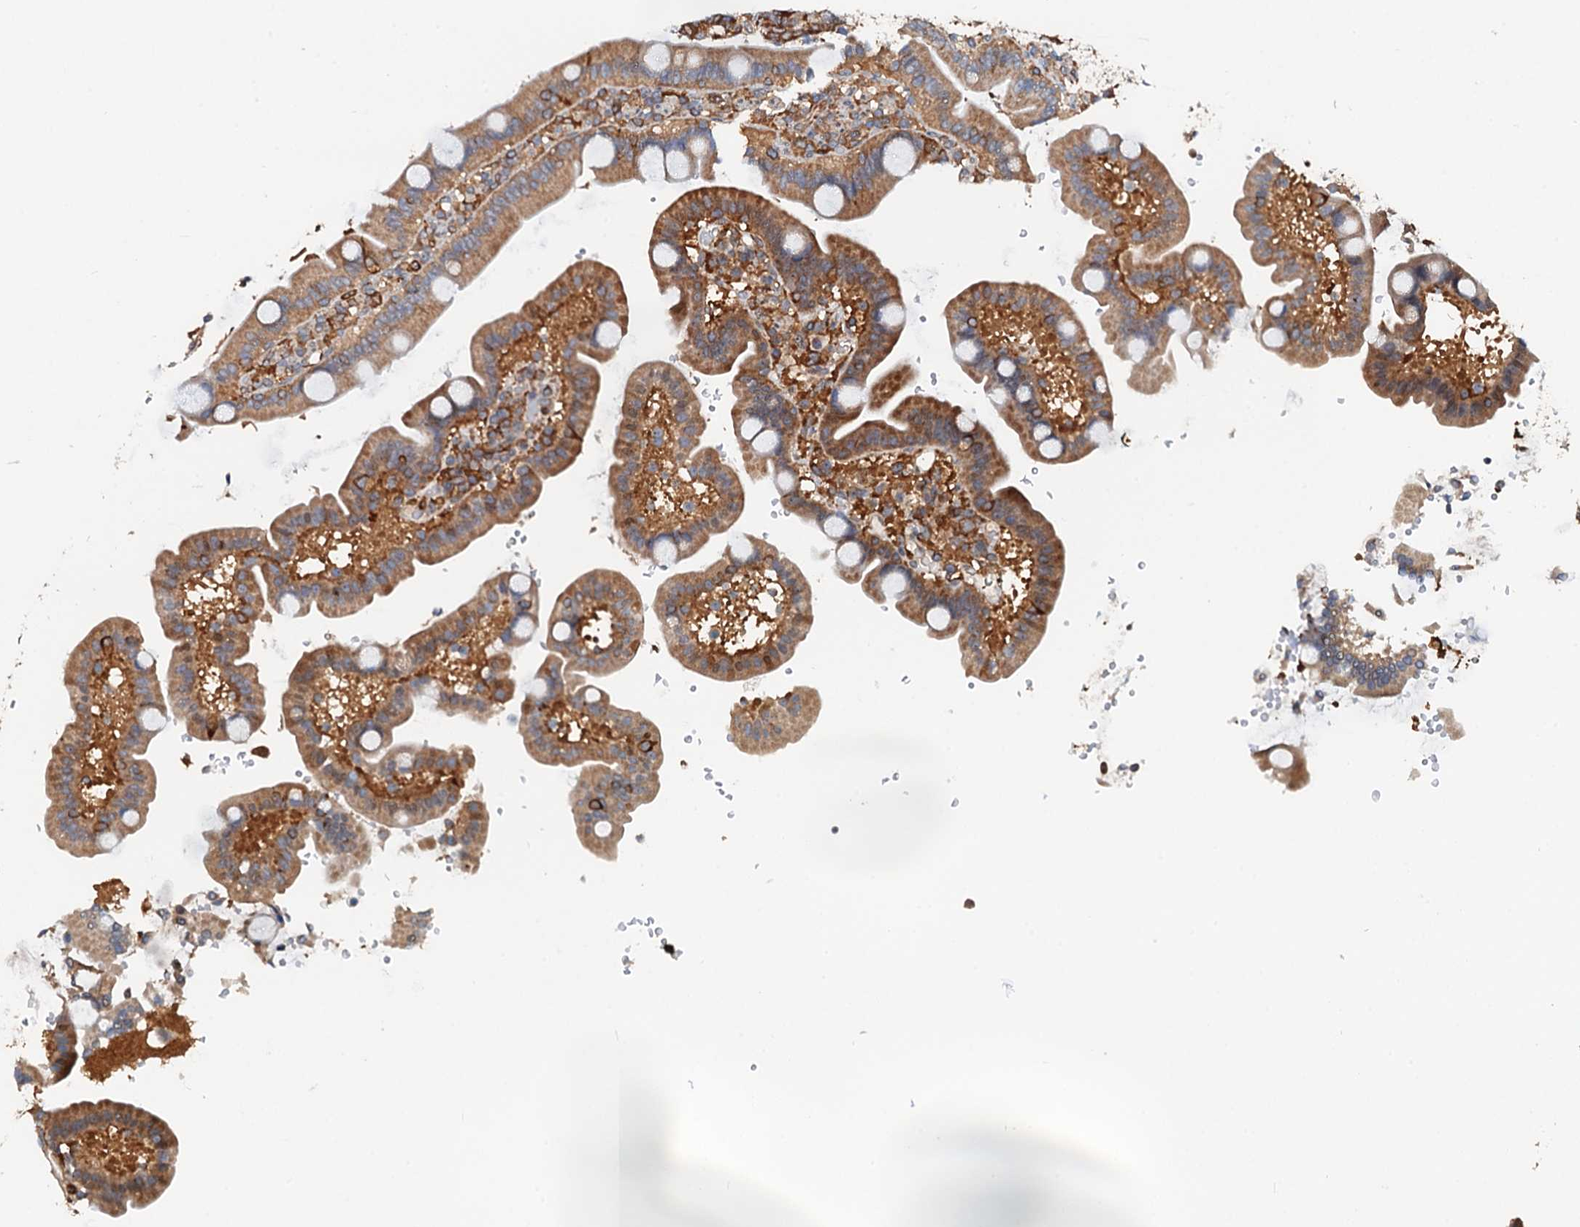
{"staining": {"intensity": "strong", "quantity": ">75%", "location": "cytoplasmic/membranous"}, "tissue": "duodenum", "cell_type": "Glandular cells", "image_type": "normal", "snomed": [{"axis": "morphology", "description": "Normal tissue, NOS"}, {"axis": "topography", "description": "Duodenum"}], "caption": "This image demonstrates immunohistochemistry staining of normal duodenum, with high strong cytoplasmic/membranous staining in about >75% of glandular cells.", "gene": "USP6NL", "patient": {"sex": "male", "age": 55}}